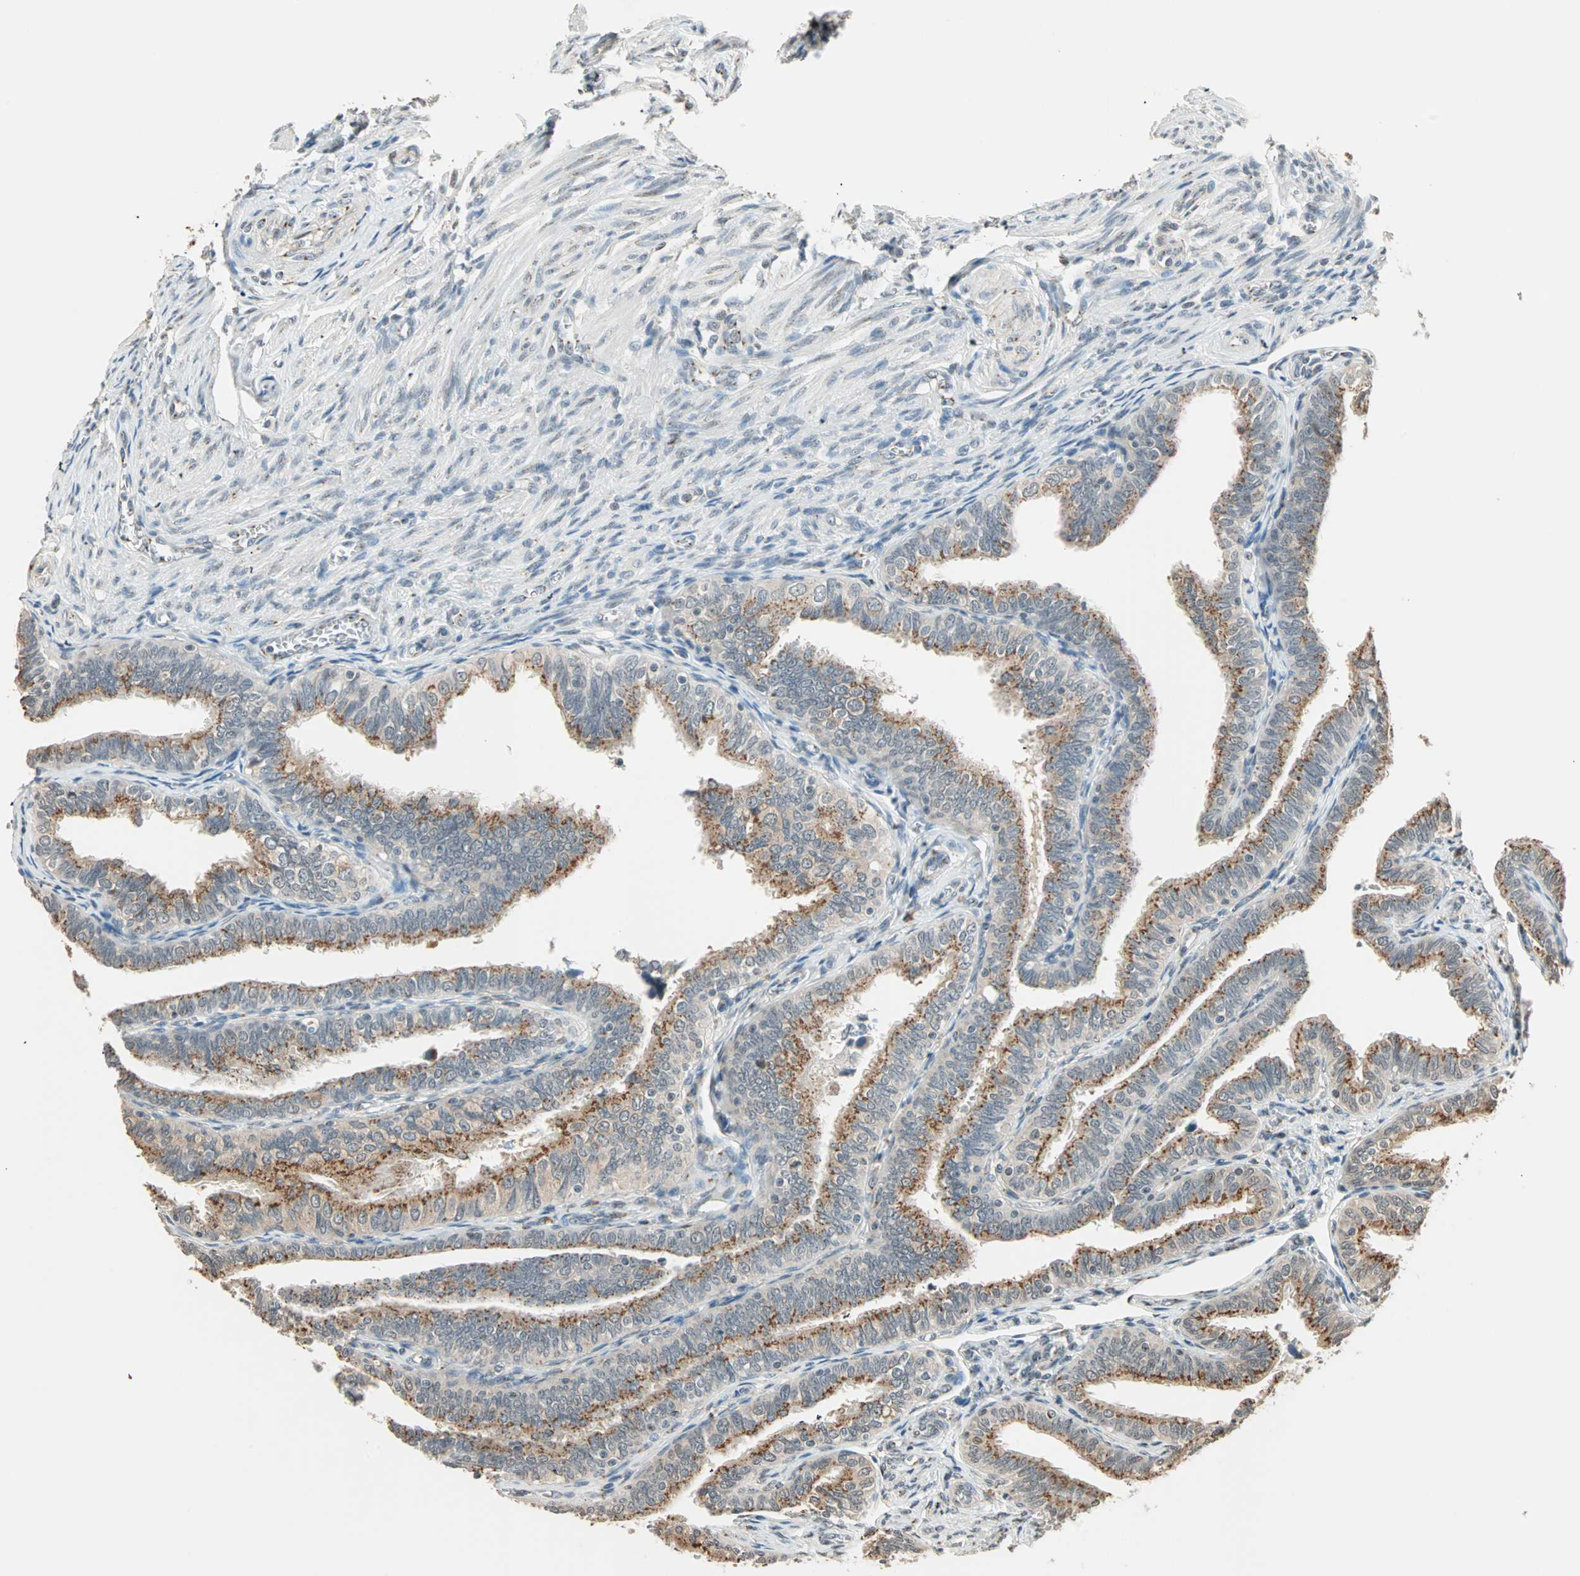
{"staining": {"intensity": "weak", "quantity": "25%-75%", "location": "cytoplasmic/membranous,nuclear"}, "tissue": "fallopian tube", "cell_type": "Glandular cells", "image_type": "normal", "snomed": [{"axis": "morphology", "description": "Normal tissue, NOS"}, {"axis": "topography", "description": "Fallopian tube"}], "caption": "Immunohistochemistry (IHC) of unremarkable human fallopian tube displays low levels of weak cytoplasmic/membranous,nuclear staining in about 25%-75% of glandular cells.", "gene": "PRDM2", "patient": {"sex": "female", "age": 46}}